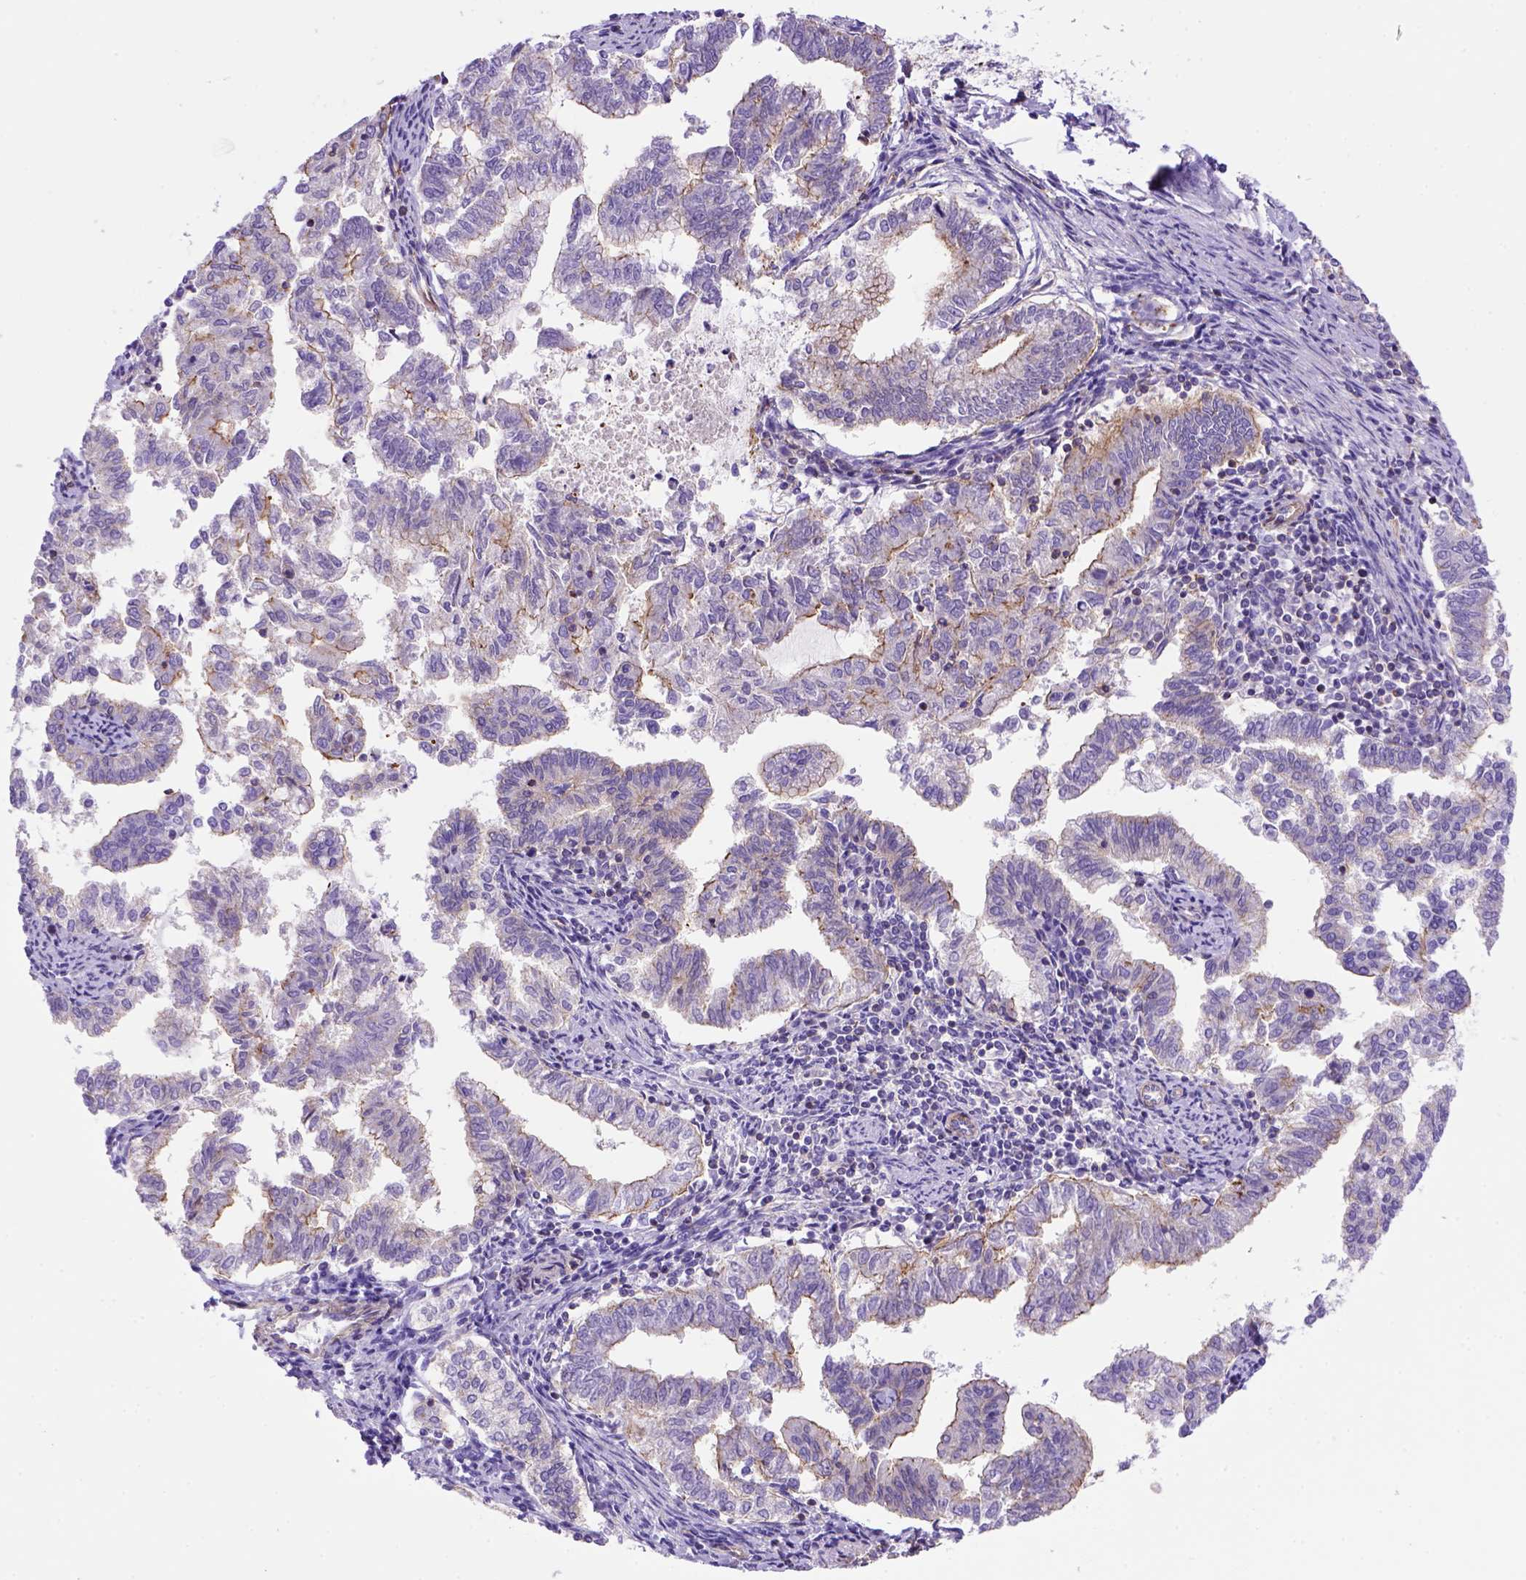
{"staining": {"intensity": "moderate", "quantity": "25%-75%", "location": "cytoplasmic/membranous"}, "tissue": "endometrial cancer", "cell_type": "Tumor cells", "image_type": "cancer", "snomed": [{"axis": "morphology", "description": "Adenocarcinoma, NOS"}, {"axis": "topography", "description": "Endometrium"}], "caption": "Endometrial cancer (adenocarcinoma) stained with a protein marker demonstrates moderate staining in tumor cells.", "gene": "PEX12", "patient": {"sex": "female", "age": 79}}